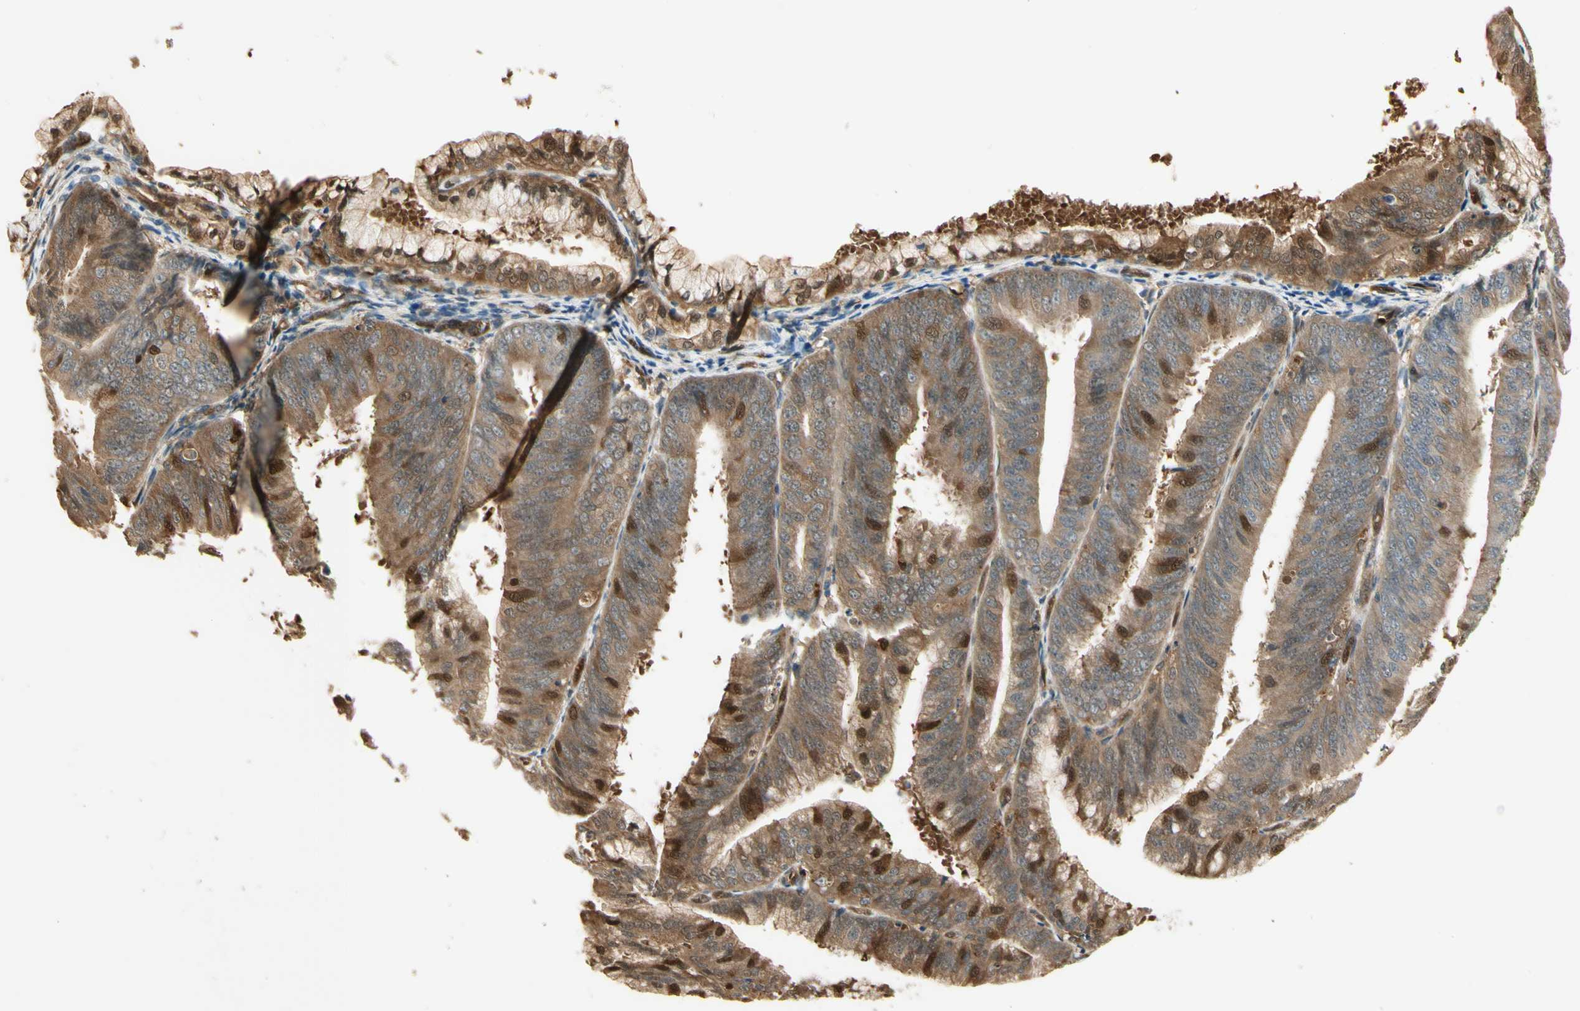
{"staining": {"intensity": "moderate", "quantity": ">75%", "location": "cytoplasmic/membranous,nuclear"}, "tissue": "endometrial cancer", "cell_type": "Tumor cells", "image_type": "cancer", "snomed": [{"axis": "morphology", "description": "Adenocarcinoma, NOS"}, {"axis": "topography", "description": "Endometrium"}], "caption": "Adenocarcinoma (endometrial) stained with DAB (3,3'-diaminobenzidine) IHC displays medium levels of moderate cytoplasmic/membranous and nuclear staining in about >75% of tumor cells.", "gene": "SERPINB6", "patient": {"sex": "female", "age": 63}}